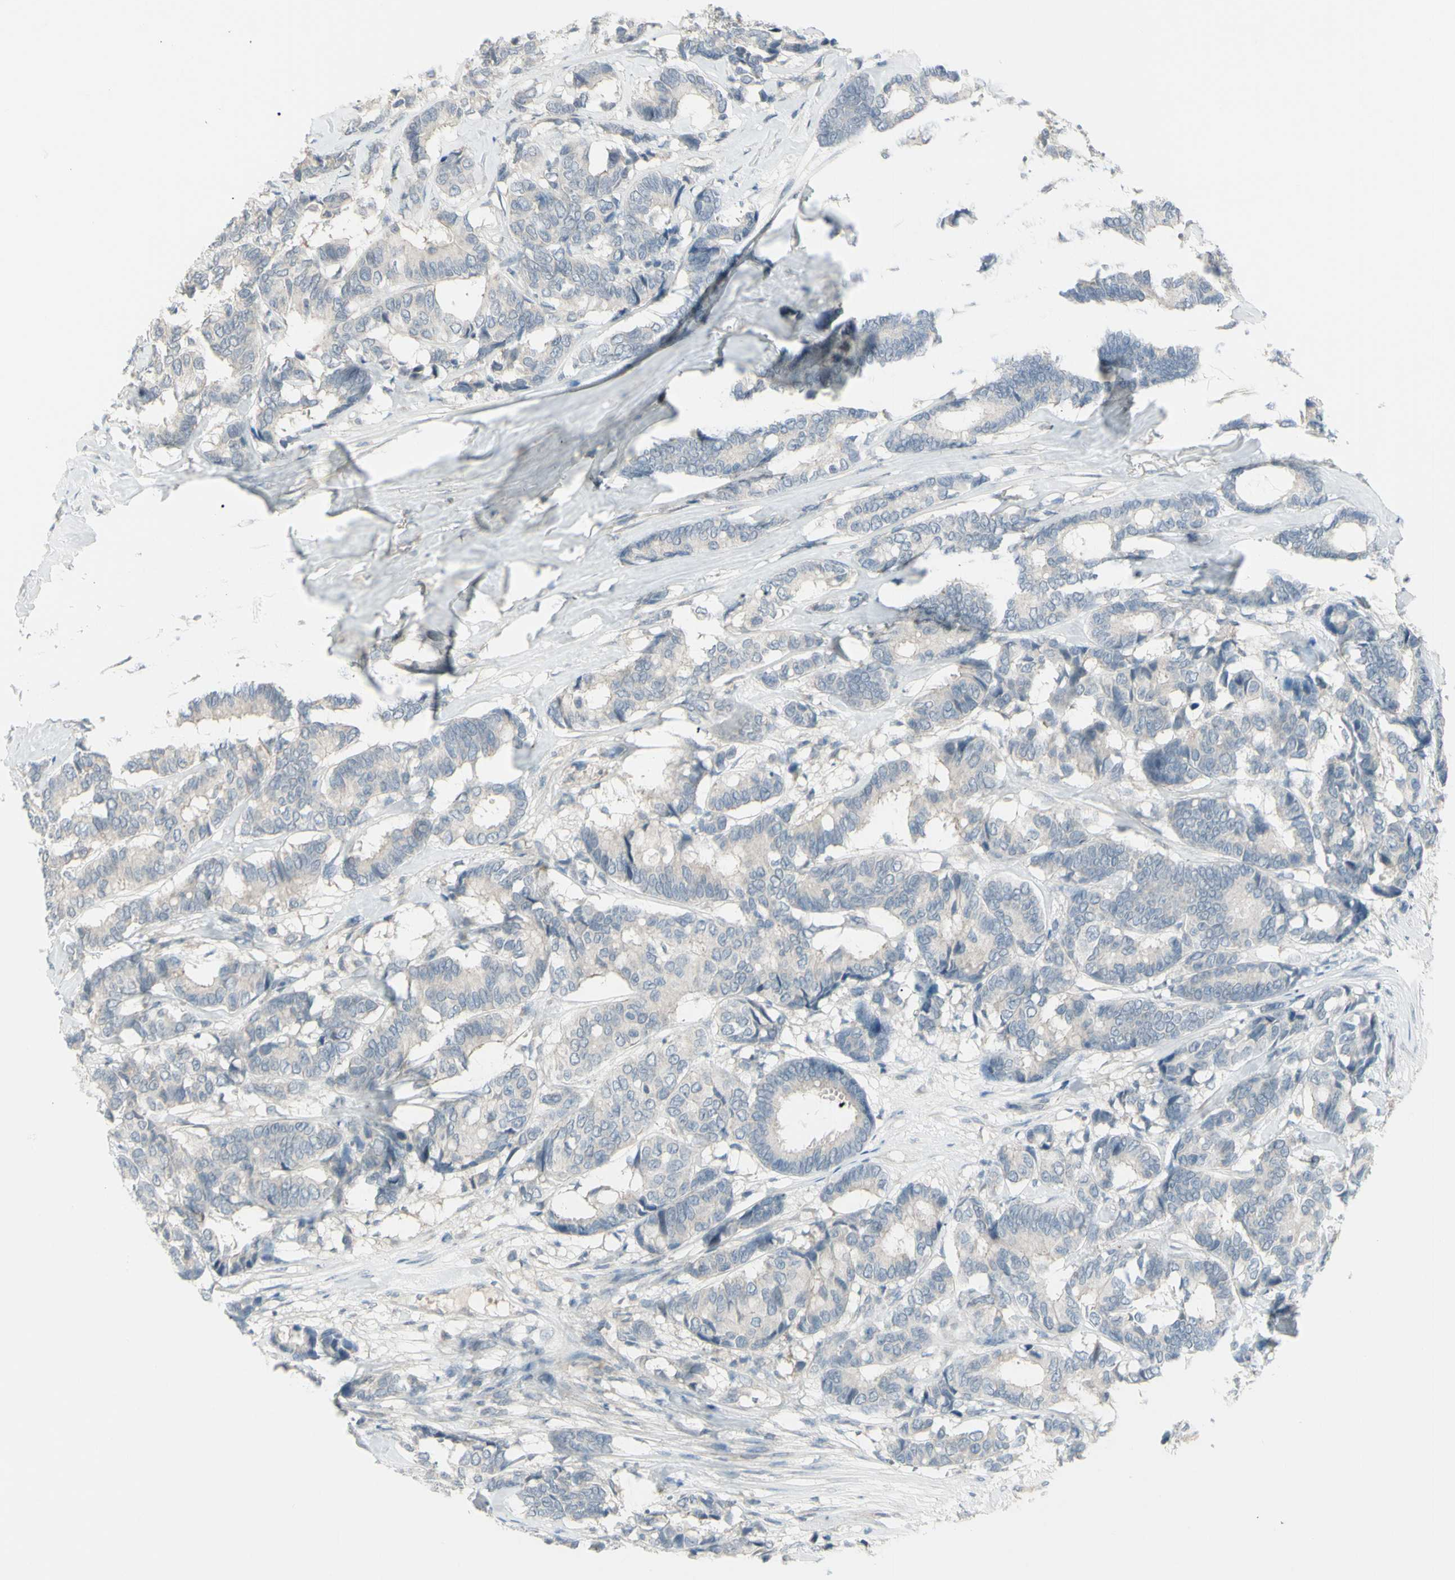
{"staining": {"intensity": "negative", "quantity": "none", "location": "none"}, "tissue": "breast cancer", "cell_type": "Tumor cells", "image_type": "cancer", "snomed": [{"axis": "morphology", "description": "Duct carcinoma"}, {"axis": "topography", "description": "Breast"}], "caption": "DAB (3,3'-diaminobenzidine) immunohistochemical staining of human breast cancer demonstrates no significant positivity in tumor cells.", "gene": "SH3GL2", "patient": {"sex": "female", "age": 87}}